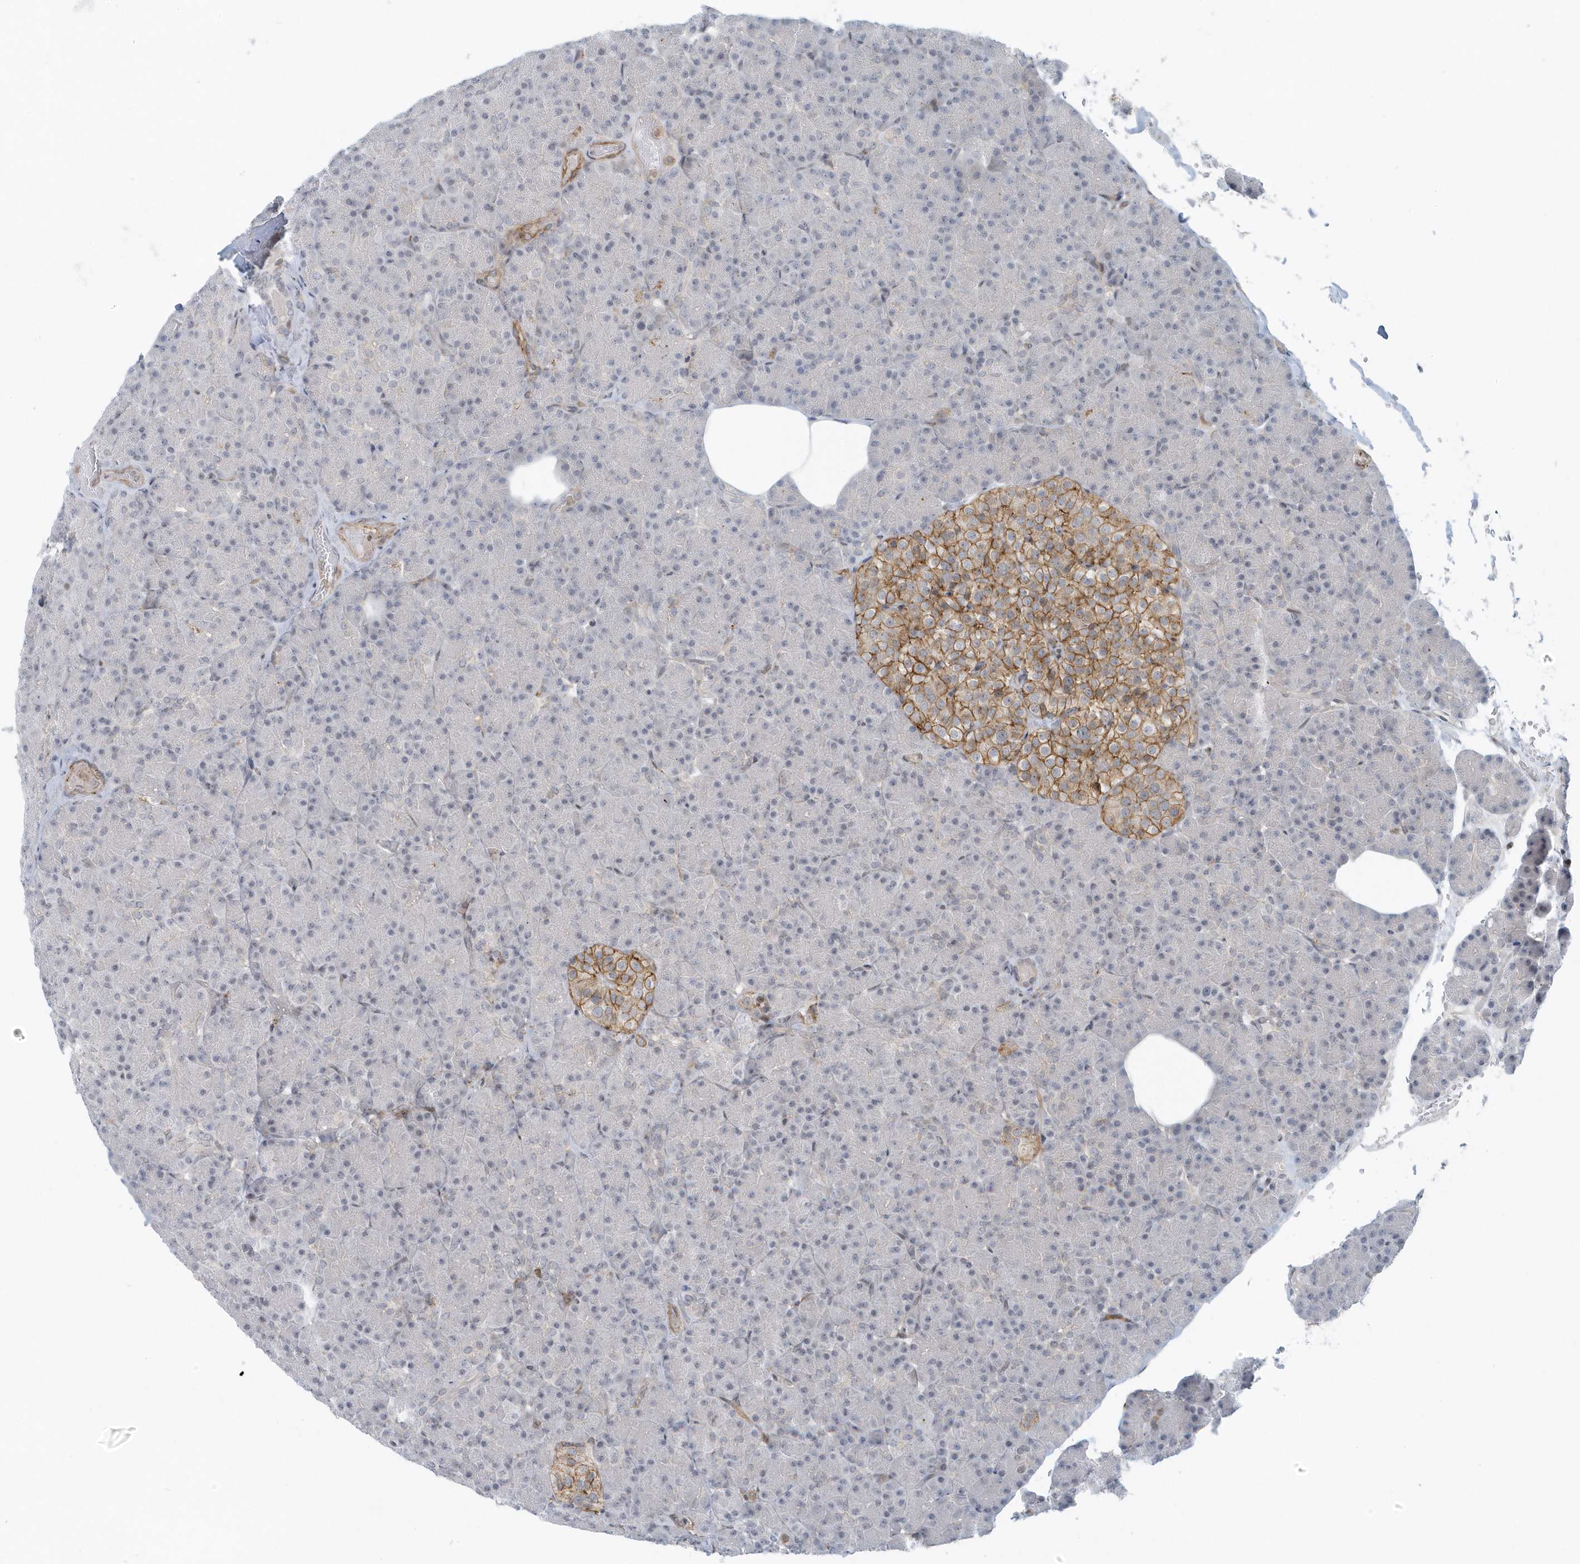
{"staining": {"intensity": "negative", "quantity": "none", "location": "none"}, "tissue": "pancreas", "cell_type": "Exocrine glandular cells", "image_type": "normal", "snomed": [{"axis": "morphology", "description": "Normal tissue, NOS"}, {"axis": "topography", "description": "Pancreas"}], "caption": "DAB immunohistochemical staining of normal pancreas shows no significant staining in exocrine glandular cells. Nuclei are stained in blue.", "gene": "CACNB2", "patient": {"sex": "female", "age": 43}}